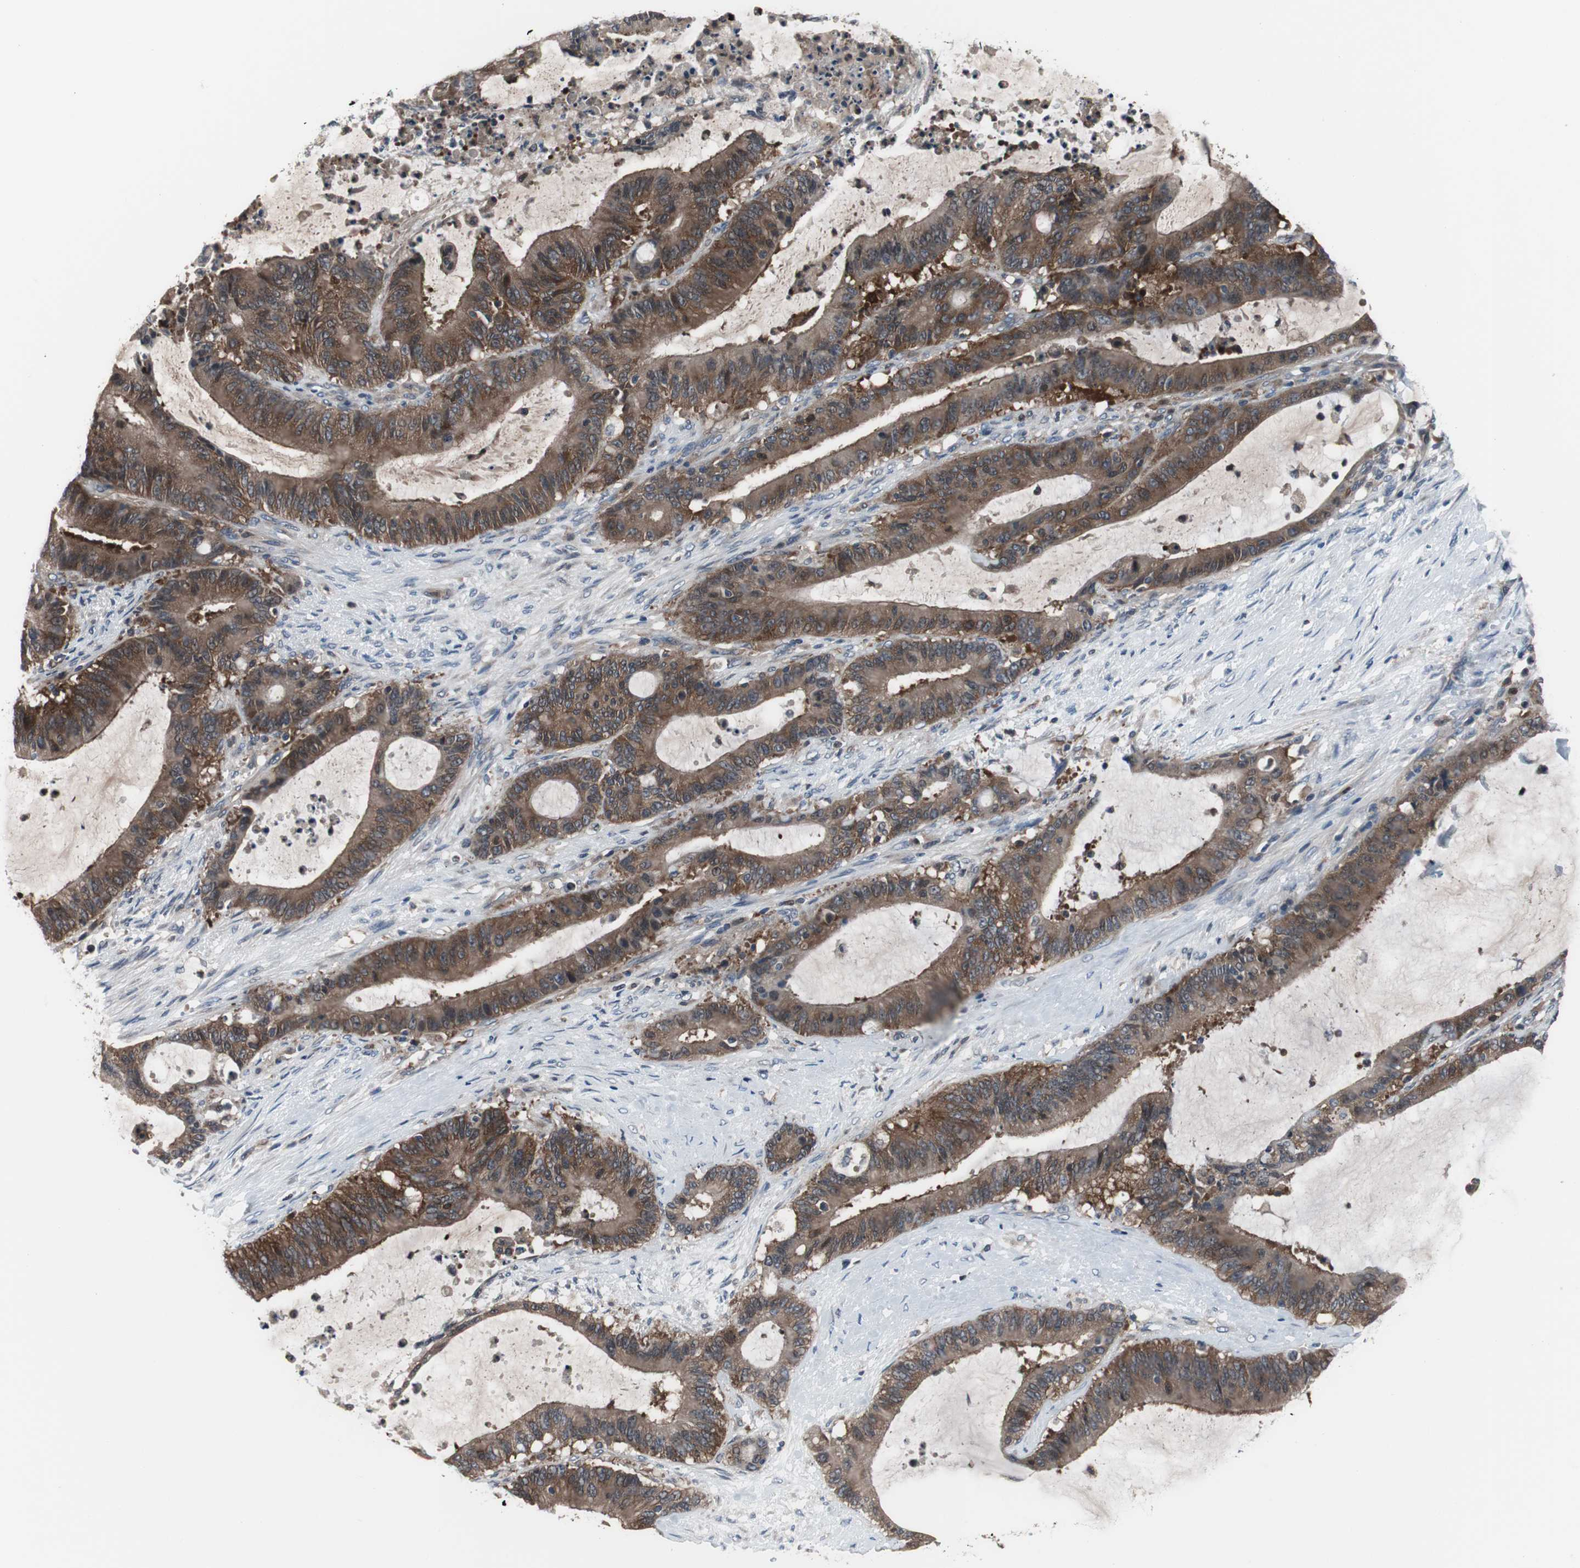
{"staining": {"intensity": "moderate", "quantity": ">75%", "location": "cytoplasmic/membranous"}, "tissue": "liver cancer", "cell_type": "Tumor cells", "image_type": "cancer", "snomed": [{"axis": "morphology", "description": "Cholangiocarcinoma"}, {"axis": "topography", "description": "Liver"}], "caption": "Brown immunohistochemical staining in human liver cholangiocarcinoma exhibits moderate cytoplasmic/membranous positivity in about >75% of tumor cells.", "gene": "PAK1", "patient": {"sex": "female", "age": 73}}